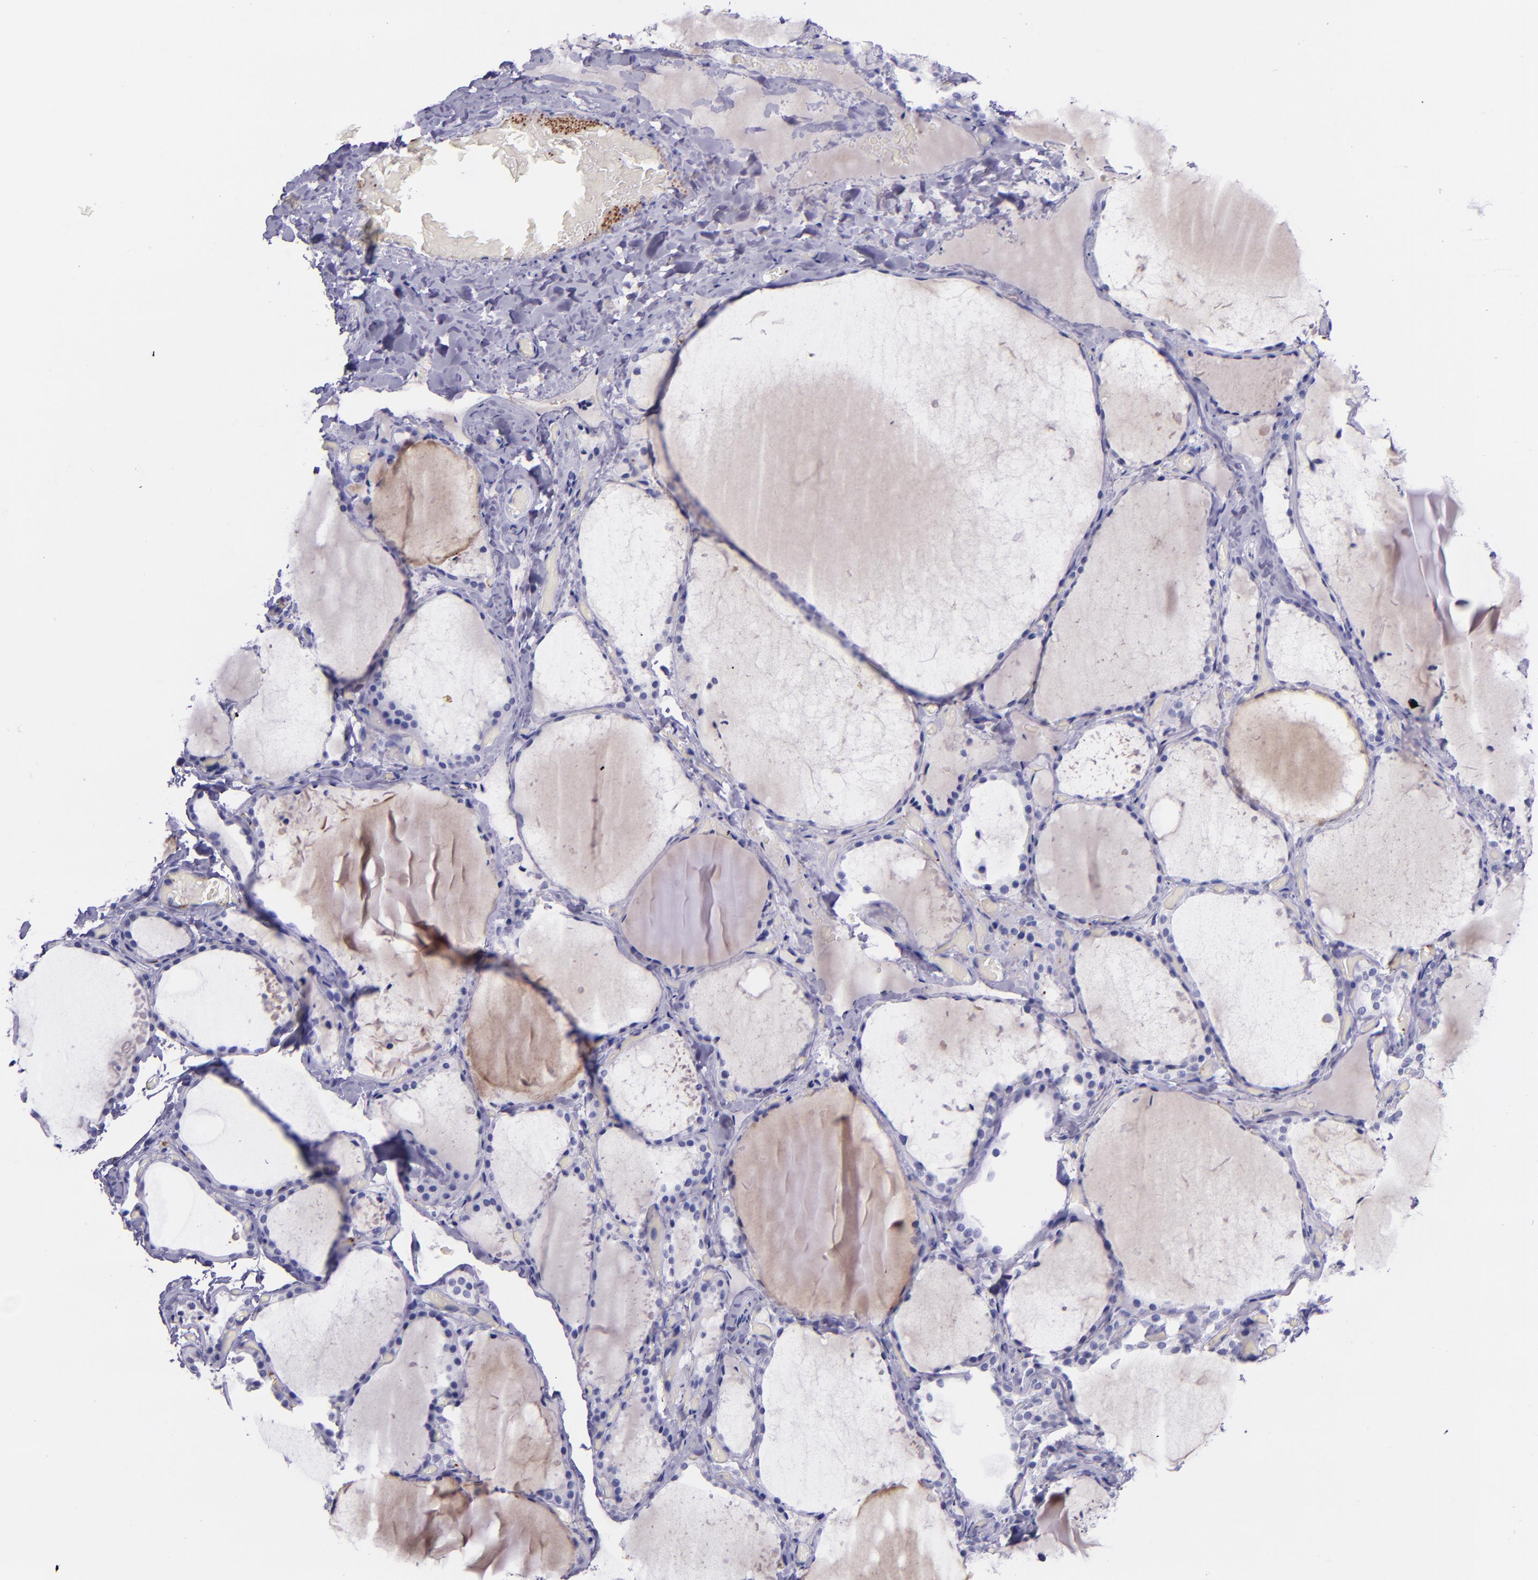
{"staining": {"intensity": "negative", "quantity": "none", "location": "none"}, "tissue": "thyroid gland", "cell_type": "Glandular cells", "image_type": "normal", "snomed": [{"axis": "morphology", "description": "Normal tissue, NOS"}, {"axis": "topography", "description": "Thyroid gland"}], "caption": "A micrograph of thyroid gland stained for a protein shows no brown staining in glandular cells.", "gene": "SELE", "patient": {"sex": "female", "age": 22}}